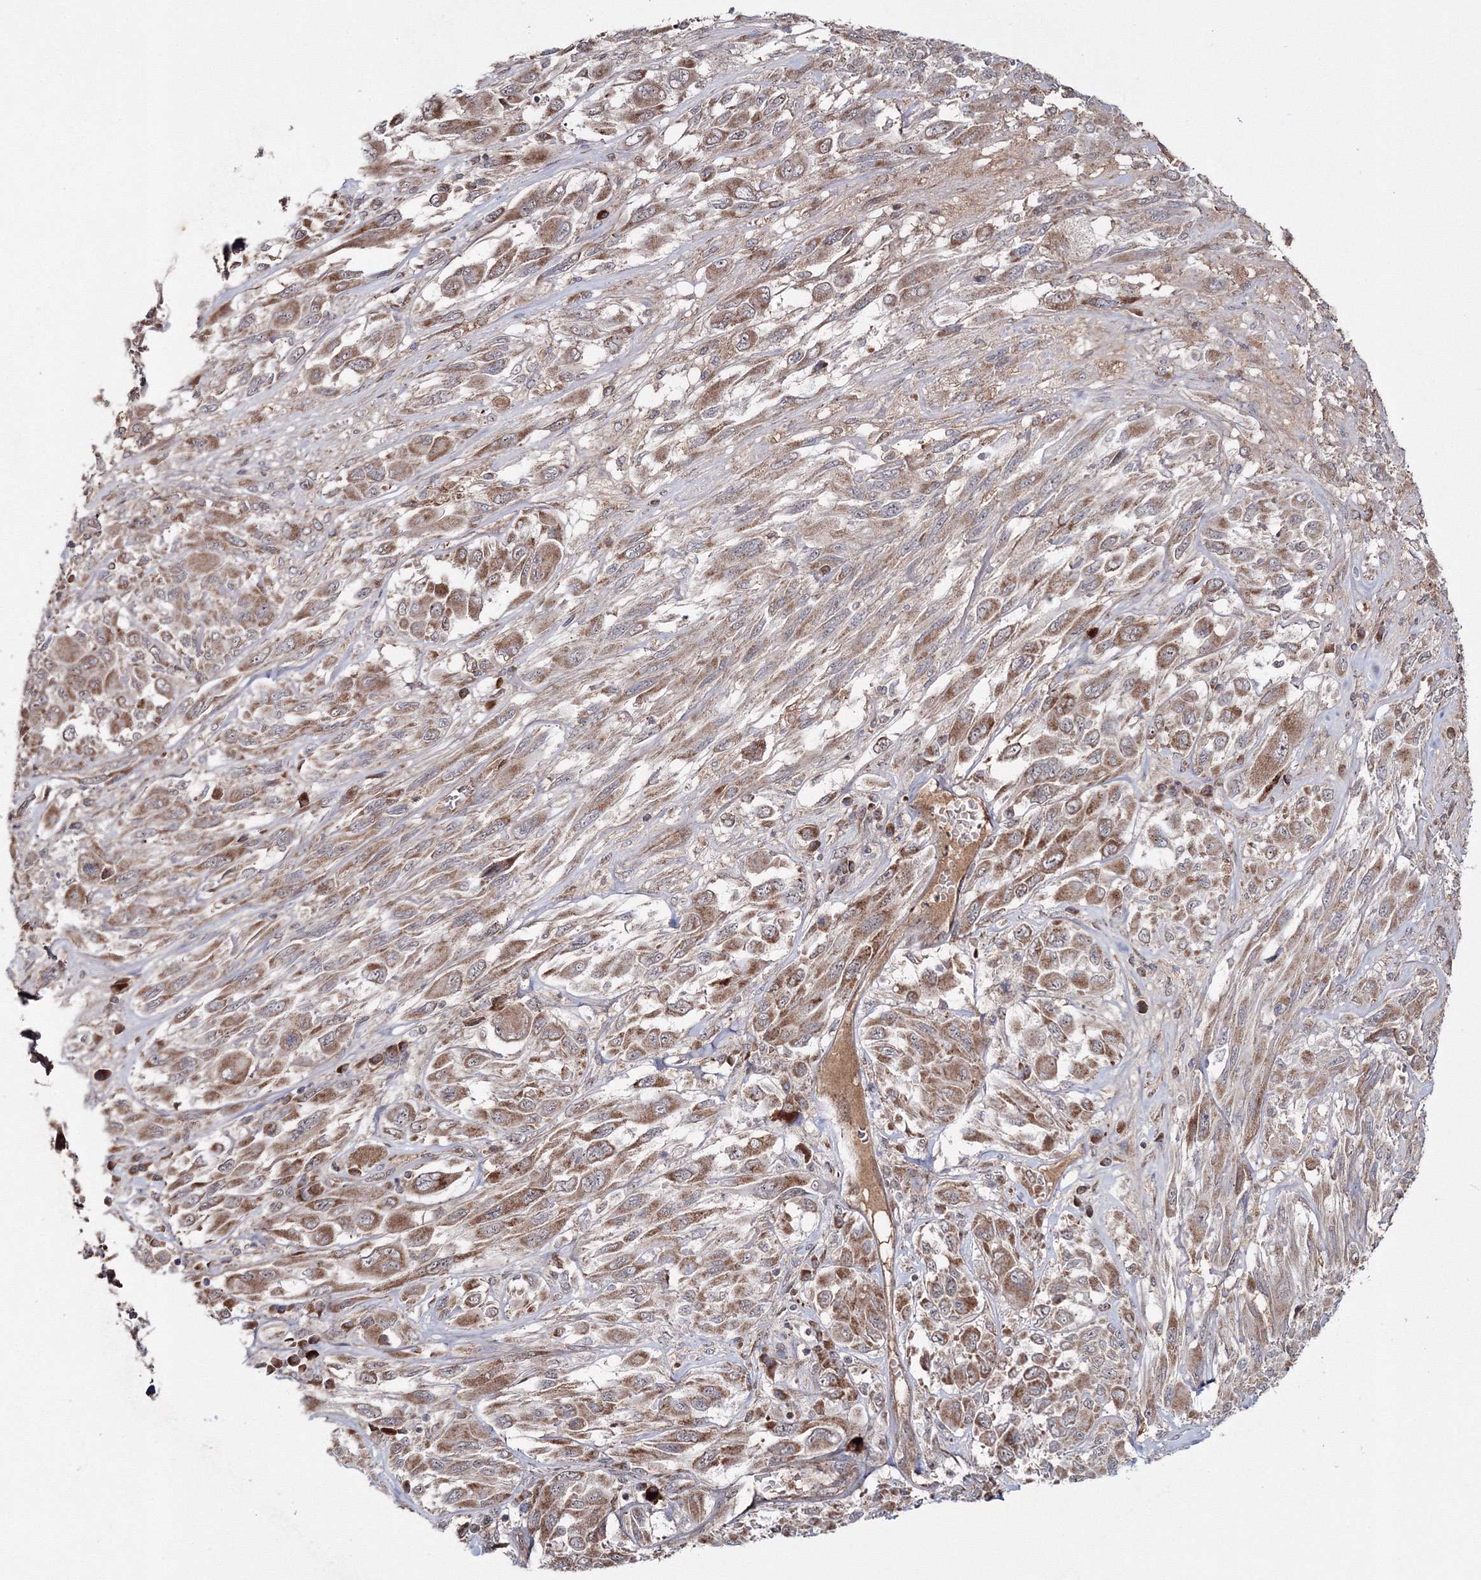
{"staining": {"intensity": "moderate", "quantity": ">75%", "location": "cytoplasmic/membranous"}, "tissue": "melanoma", "cell_type": "Tumor cells", "image_type": "cancer", "snomed": [{"axis": "morphology", "description": "Malignant melanoma, NOS"}, {"axis": "topography", "description": "Skin"}], "caption": "This is a micrograph of IHC staining of melanoma, which shows moderate positivity in the cytoplasmic/membranous of tumor cells.", "gene": "PEX13", "patient": {"sex": "female", "age": 91}}